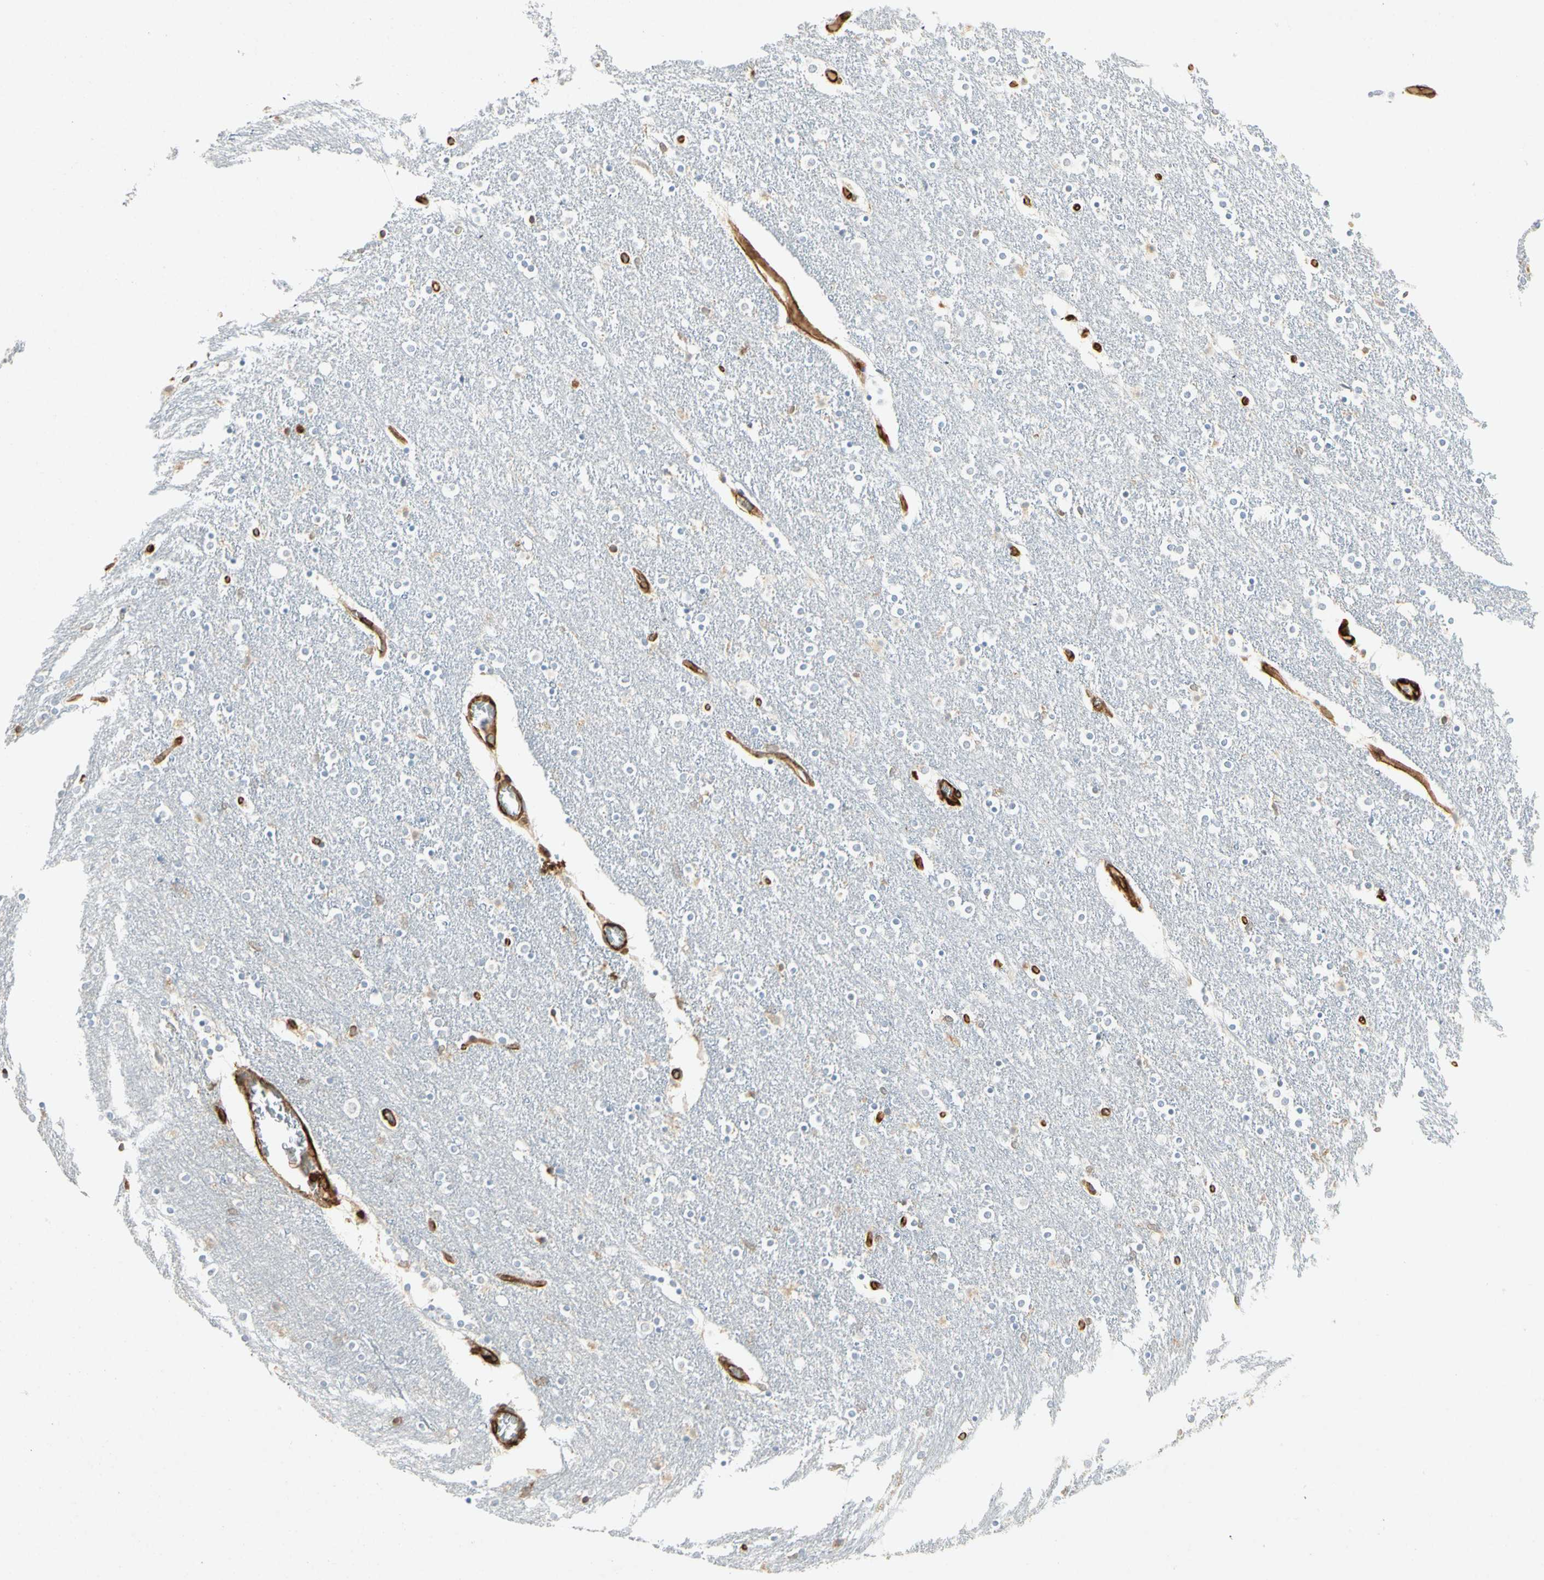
{"staining": {"intensity": "moderate", "quantity": "<25%", "location": "cytoplasmic/membranous"}, "tissue": "caudate", "cell_type": "Glial cells", "image_type": "normal", "snomed": [{"axis": "morphology", "description": "Normal tissue, NOS"}, {"axis": "topography", "description": "Lateral ventricle wall"}], "caption": "Immunohistochemistry image of normal human caudate stained for a protein (brown), which demonstrates low levels of moderate cytoplasmic/membranous staining in about <25% of glial cells.", "gene": "TAPBP", "patient": {"sex": "female", "age": 54}}